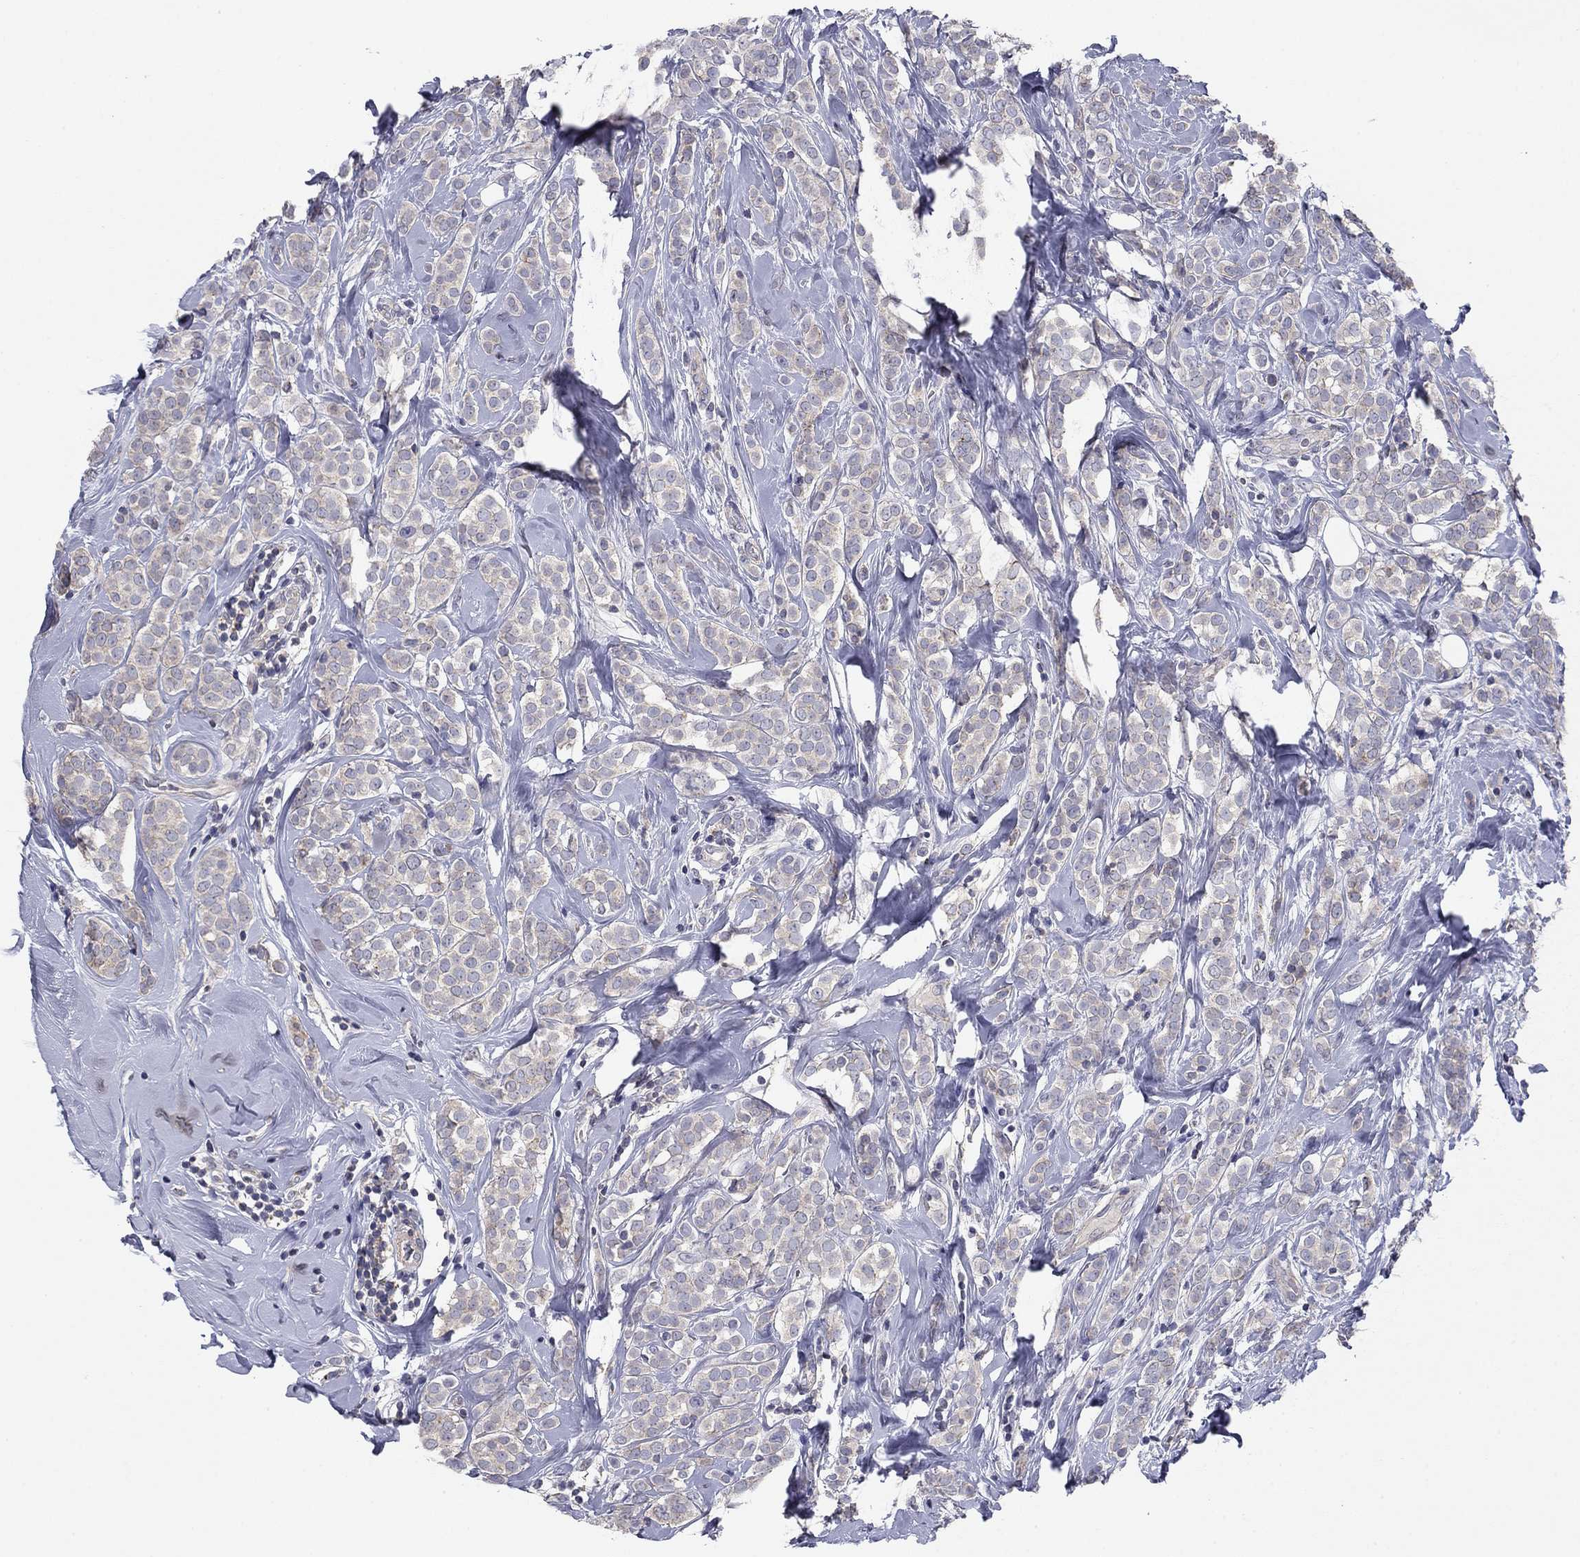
{"staining": {"intensity": "negative", "quantity": "none", "location": "none"}, "tissue": "breast cancer", "cell_type": "Tumor cells", "image_type": "cancer", "snomed": [{"axis": "morphology", "description": "Lobular carcinoma"}, {"axis": "topography", "description": "Breast"}], "caption": "Tumor cells show no significant positivity in breast lobular carcinoma.", "gene": "SEPTIN3", "patient": {"sex": "female", "age": 49}}